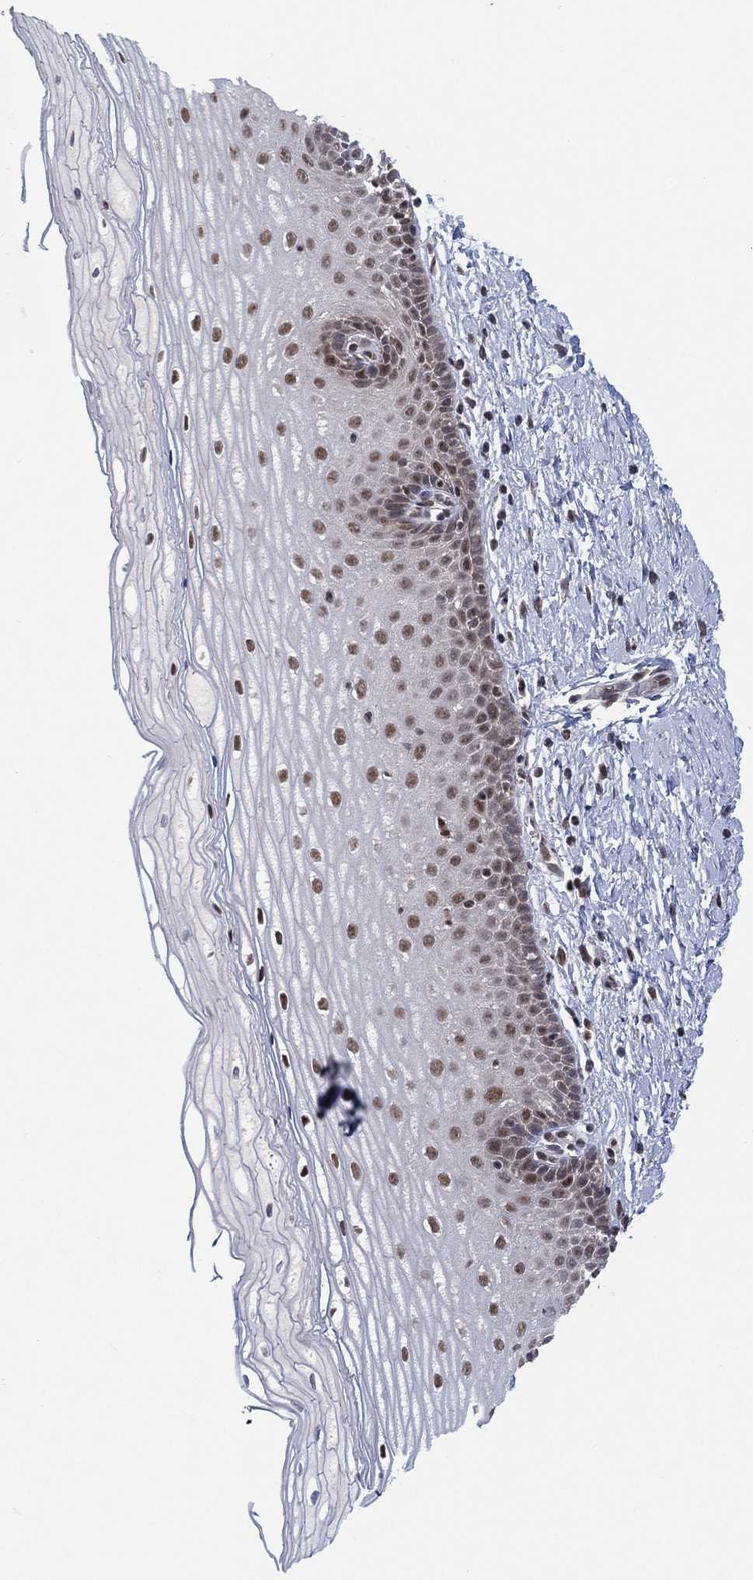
{"staining": {"intensity": "moderate", "quantity": "25%-75%", "location": "nuclear"}, "tissue": "cervix", "cell_type": "Squamous epithelial cells", "image_type": "normal", "snomed": [{"axis": "morphology", "description": "Normal tissue, NOS"}, {"axis": "topography", "description": "Cervix"}], "caption": "The micrograph demonstrates a brown stain indicating the presence of a protein in the nuclear of squamous epithelial cells in cervix.", "gene": "DGCR8", "patient": {"sex": "female", "age": 37}}